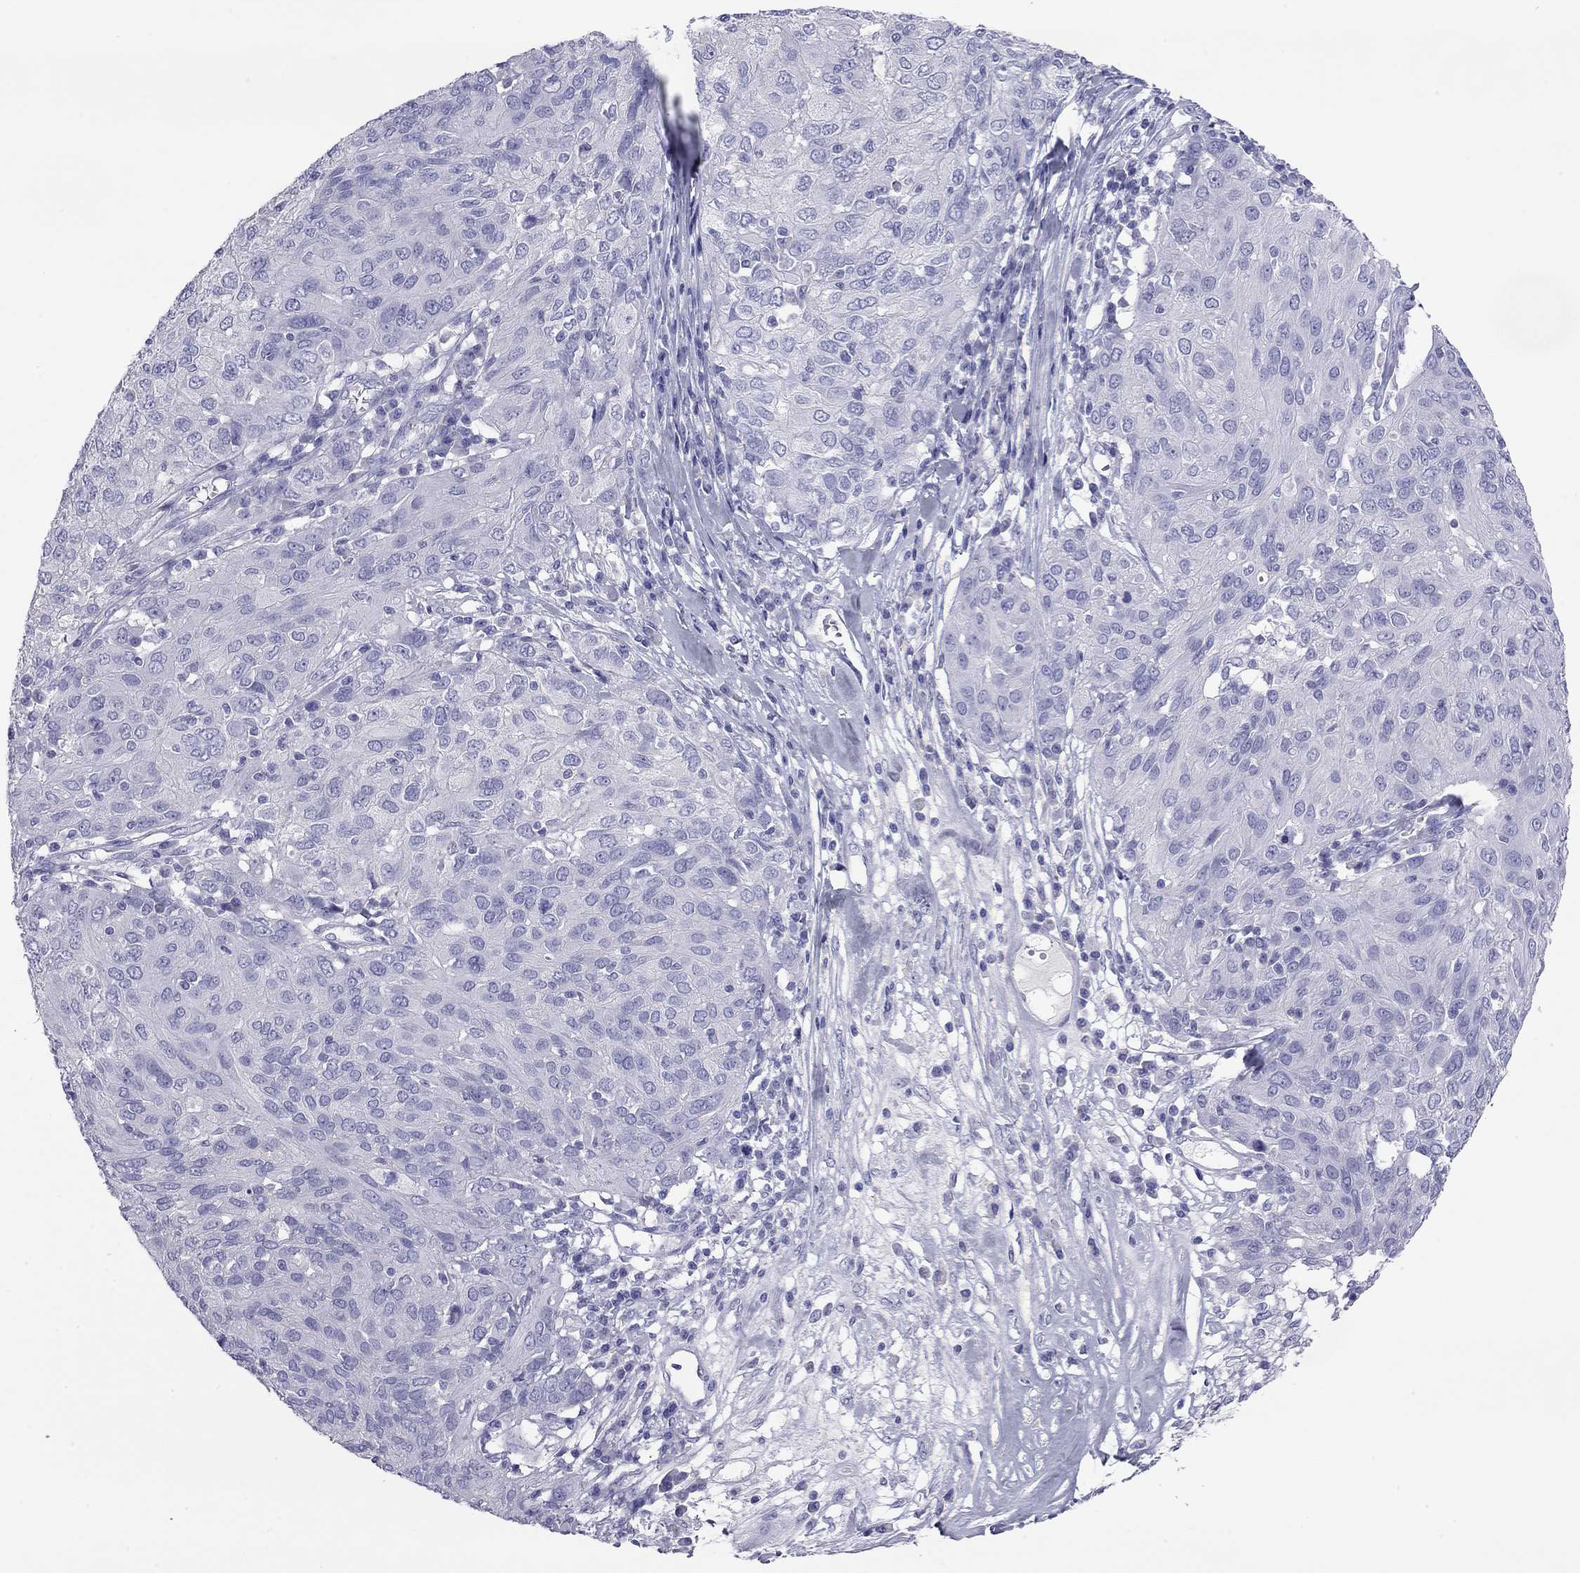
{"staining": {"intensity": "negative", "quantity": "none", "location": "none"}, "tissue": "ovarian cancer", "cell_type": "Tumor cells", "image_type": "cancer", "snomed": [{"axis": "morphology", "description": "Carcinoma, endometroid"}, {"axis": "topography", "description": "Ovary"}], "caption": "Immunohistochemistry (IHC) histopathology image of neoplastic tissue: ovarian cancer (endometroid carcinoma) stained with DAB exhibits no significant protein staining in tumor cells.", "gene": "ODF4", "patient": {"sex": "female", "age": 50}}